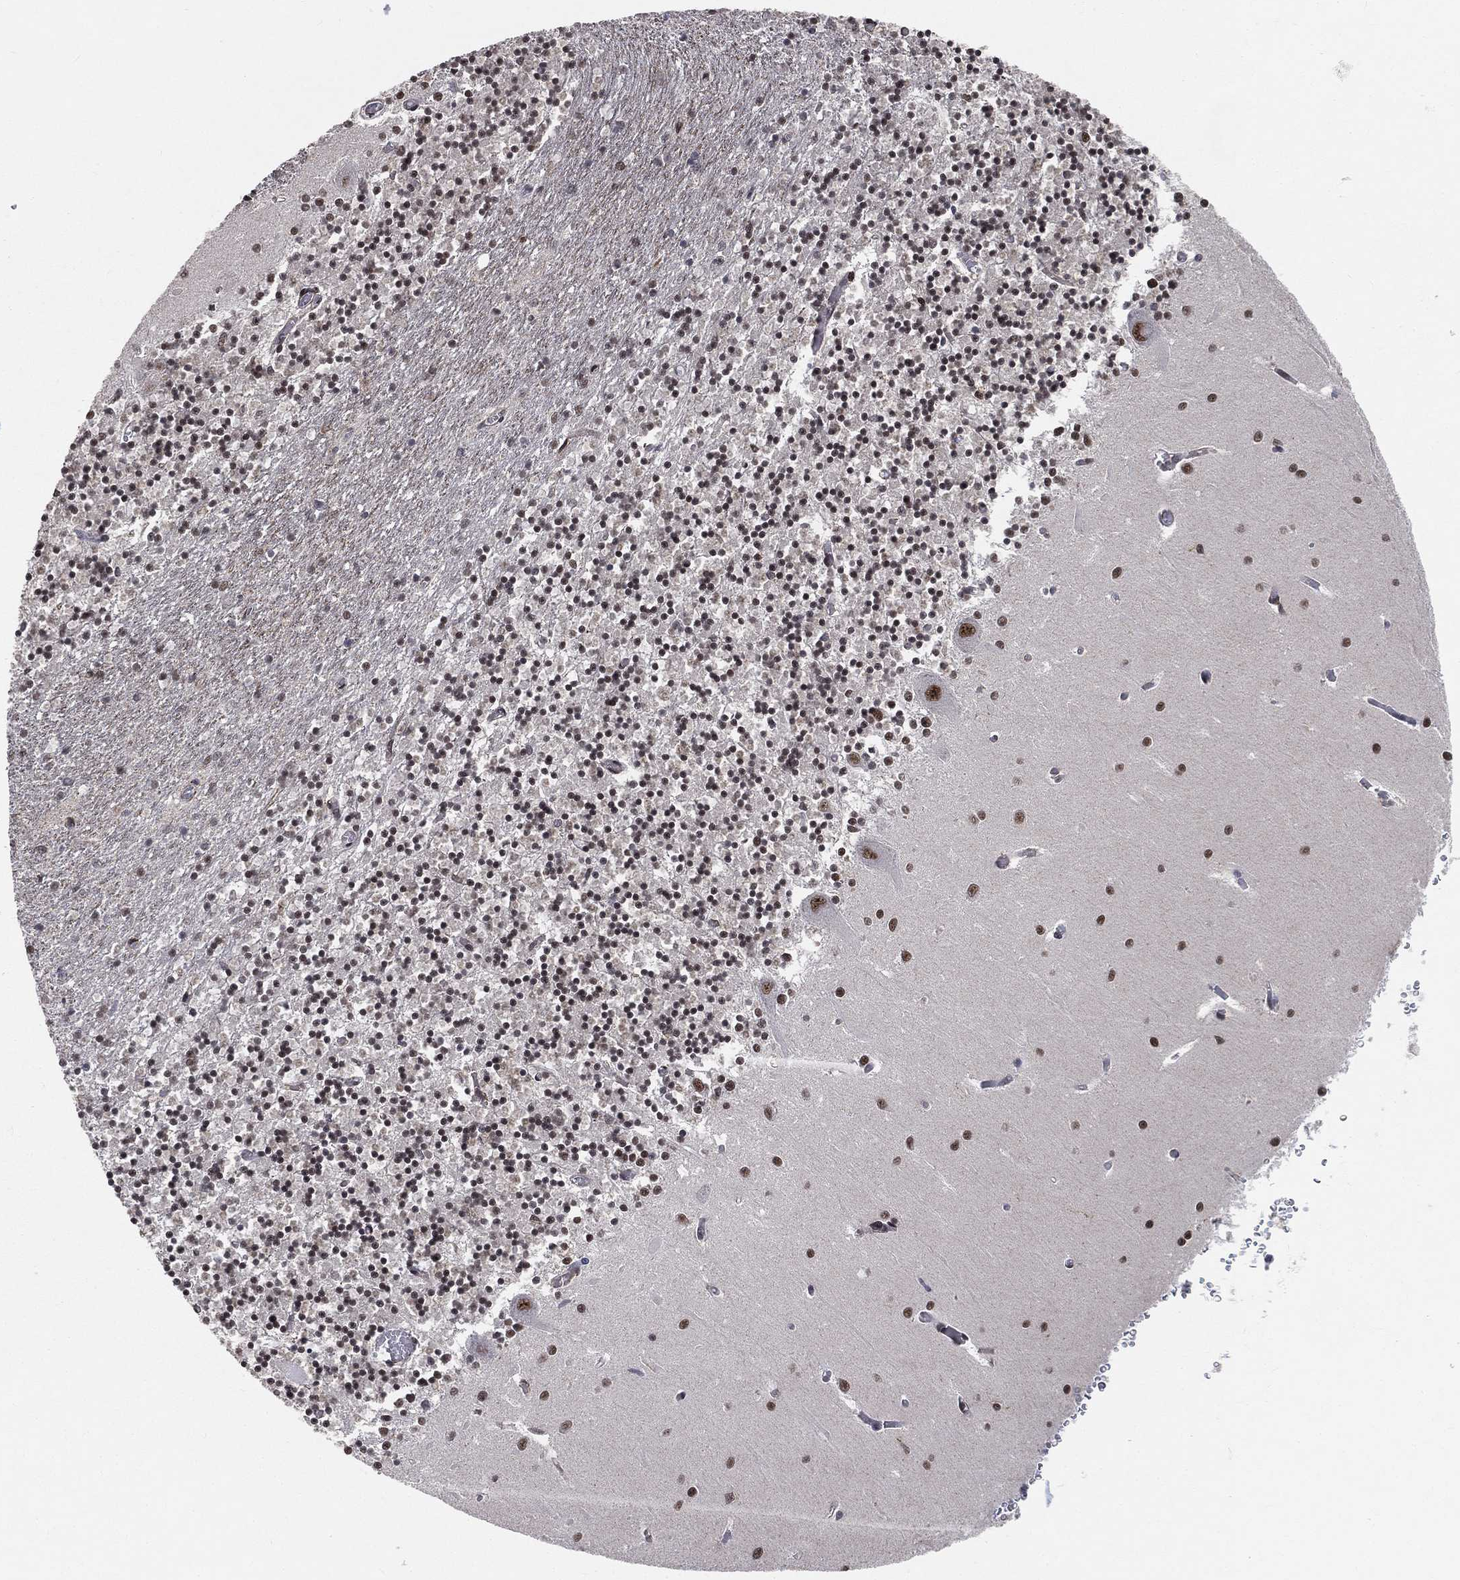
{"staining": {"intensity": "weak", "quantity": ">75%", "location": "nuclear"}, "tissue": "cerebellum", "cell_type": "Cells in granular layer", "image_type": "normal", "snomed": [{"axis": "morphology", "description": "Normal tissue, NOS"}, {"axis": "topography", "description": "Cerebellum"}], "caption": "Immunohistochemistry (DAB (3,3'-diaminobenzidine)) staining of normal cerebellum exhibits weak nuclear protein staining in about >75% of cells in granular layer. (brown staining indicates protein expression, while blue staining denotes nuclei).", "gene": "RSRC2", "patient": {"sex": "female", "age": 64}}